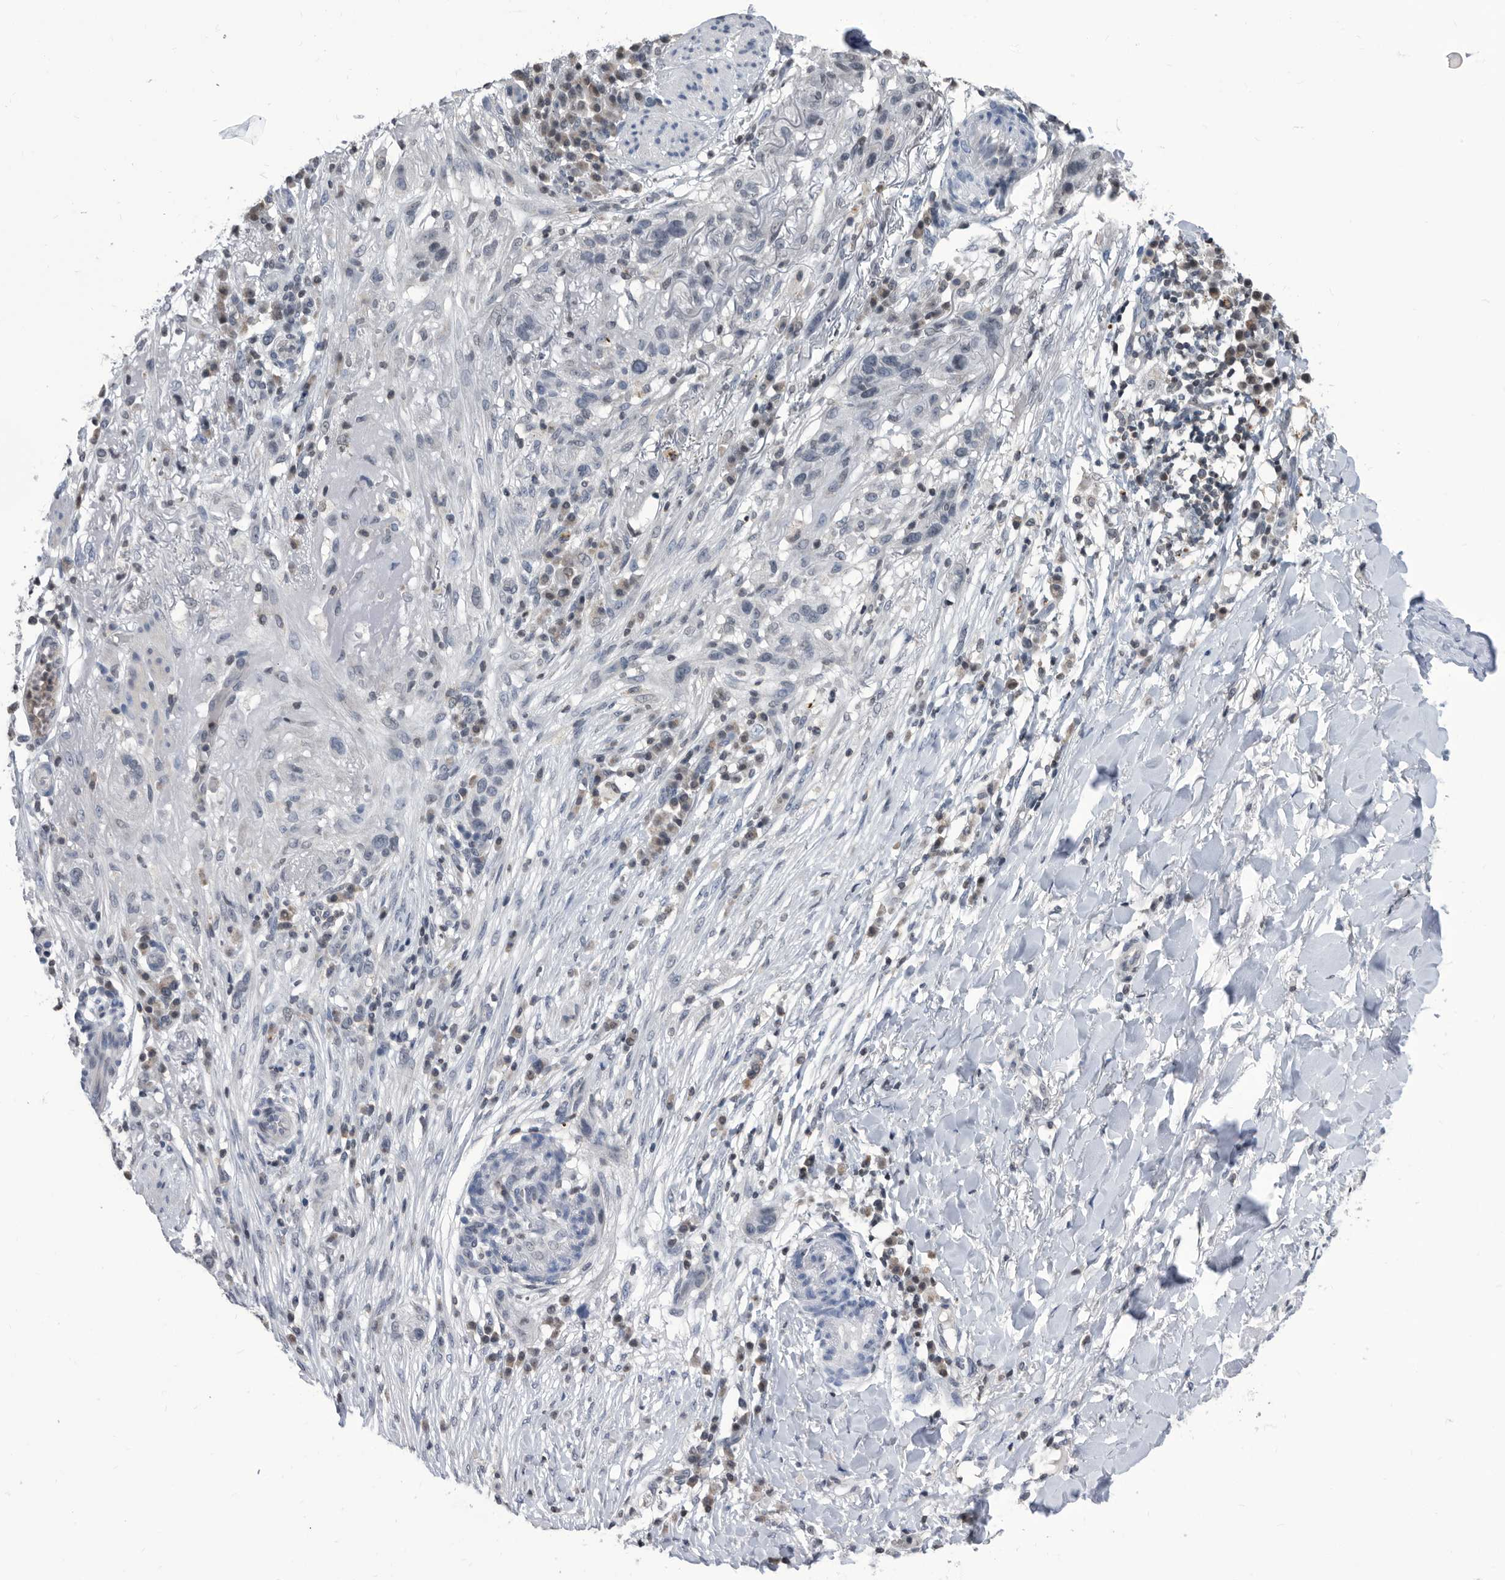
{"staining": {"intensity": "negative", "quantity": "none", "location": "none"}, "tissue": "skin cancer", "cell_type": "Tumor cells", "image_type": "cancer", "snomed": [{"axis": "morphology", "description": "Normal tissue, NOS"}, {"axis": "morphology", "description": "Squamous cell carcinoma, NOS"}, {"axis": "topography", "description": "Skin"}], "caption": "This is a image of immunohistochemistry staining of skin cancer (squamous cell carcinoma), which shows no staining in tumor cells.", "gene": "TSTD1", "patient": {"sex": "female", "age": 96}}